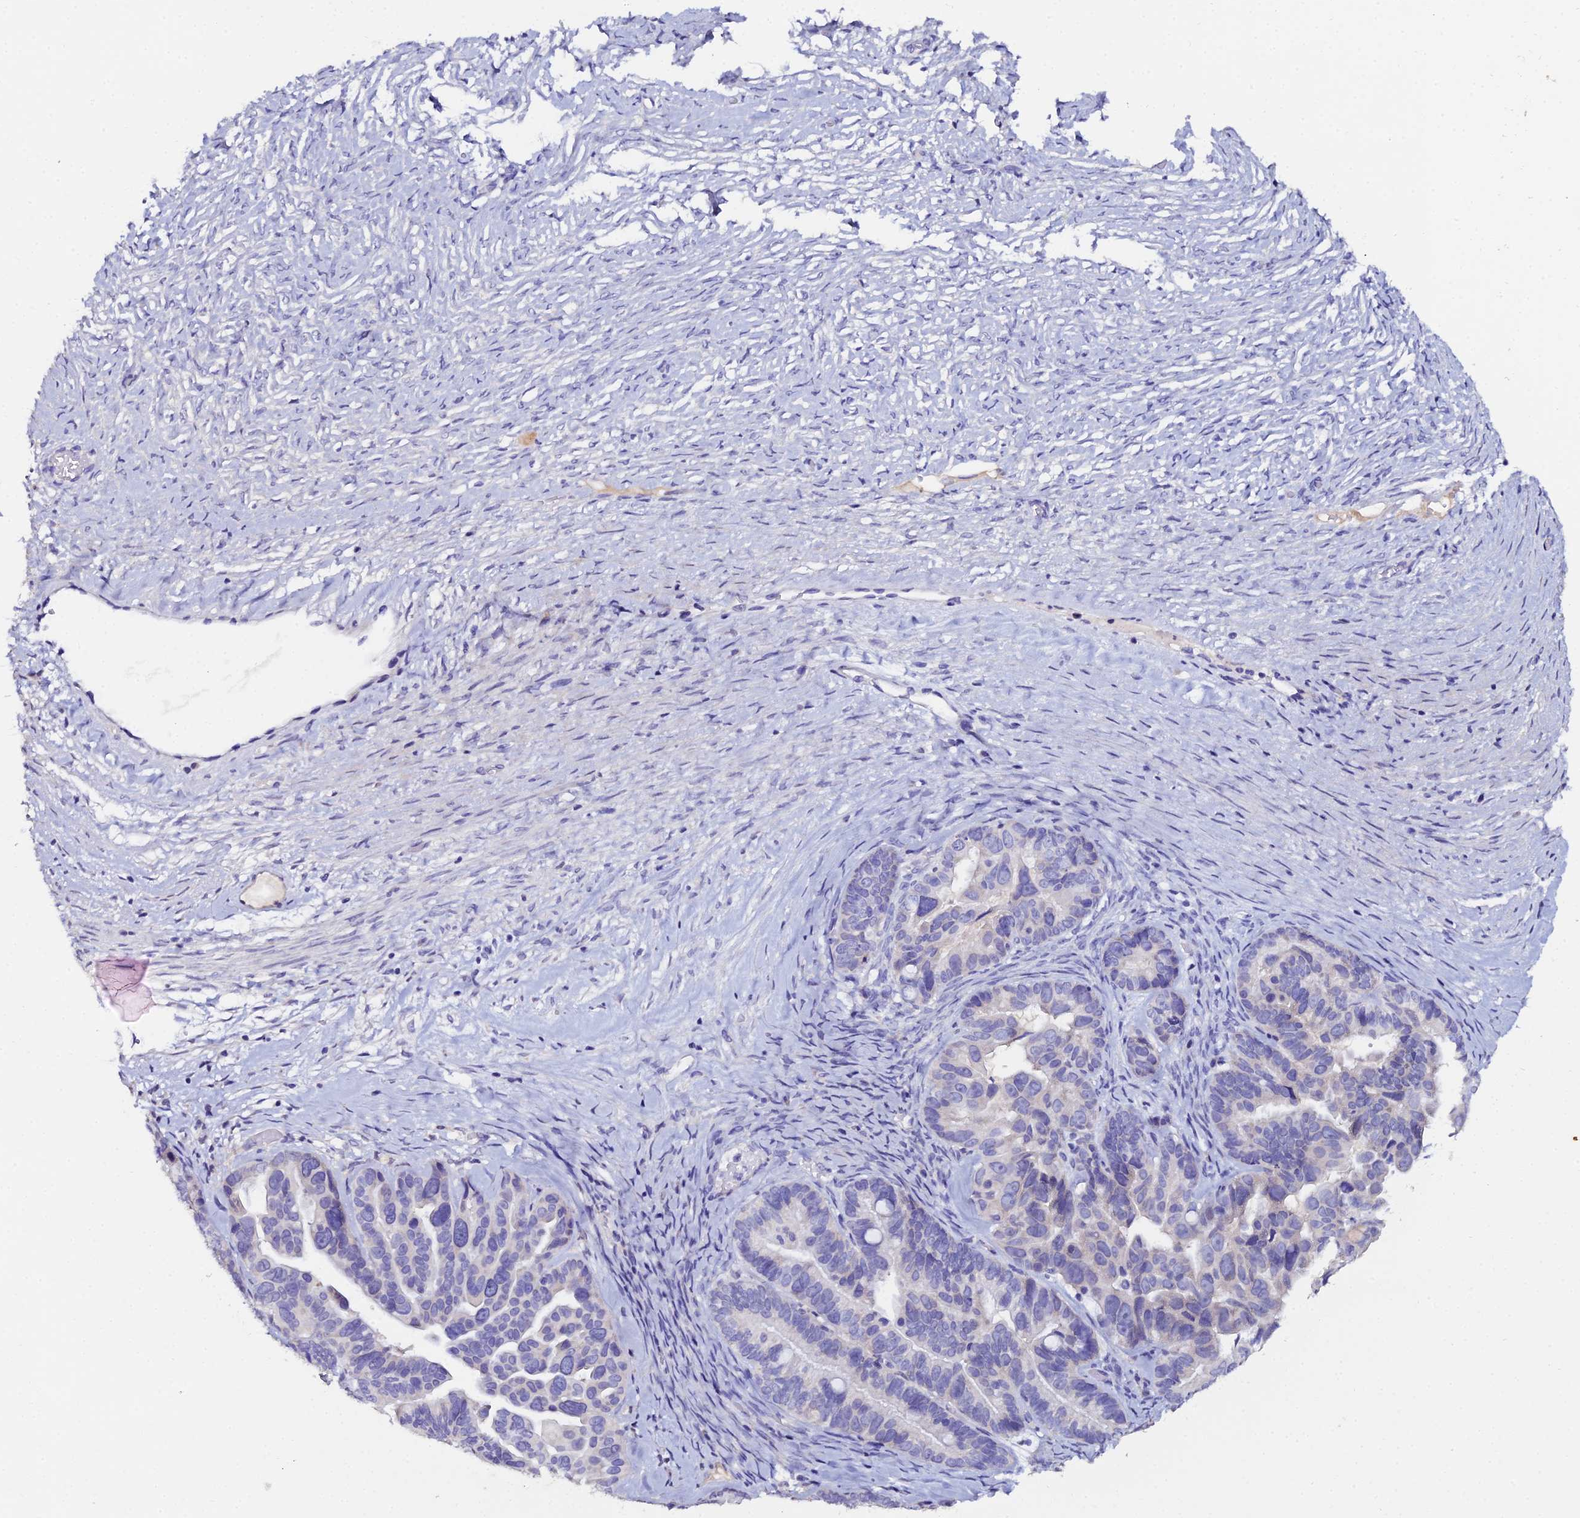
{"staining": {"intensity": "negative", "quantity": "none", "location": "none"}, "tissue": "ovarian cancer", "cell_type": "Tumor cells", "image_type": "cancer", "snomed": [{"axis": "morphology", "description": "Cystadenocarcinoma, serous, NOS"}, {"axis": "topography", "description": "Ovary"}], "caption": "An immunohistochemistry image of ovarian cancer is shown. There is no staining in tumor cells of ovarian cancer.", "gene": "ESRRG", "patient": {"sex": "female", "age": 56}}